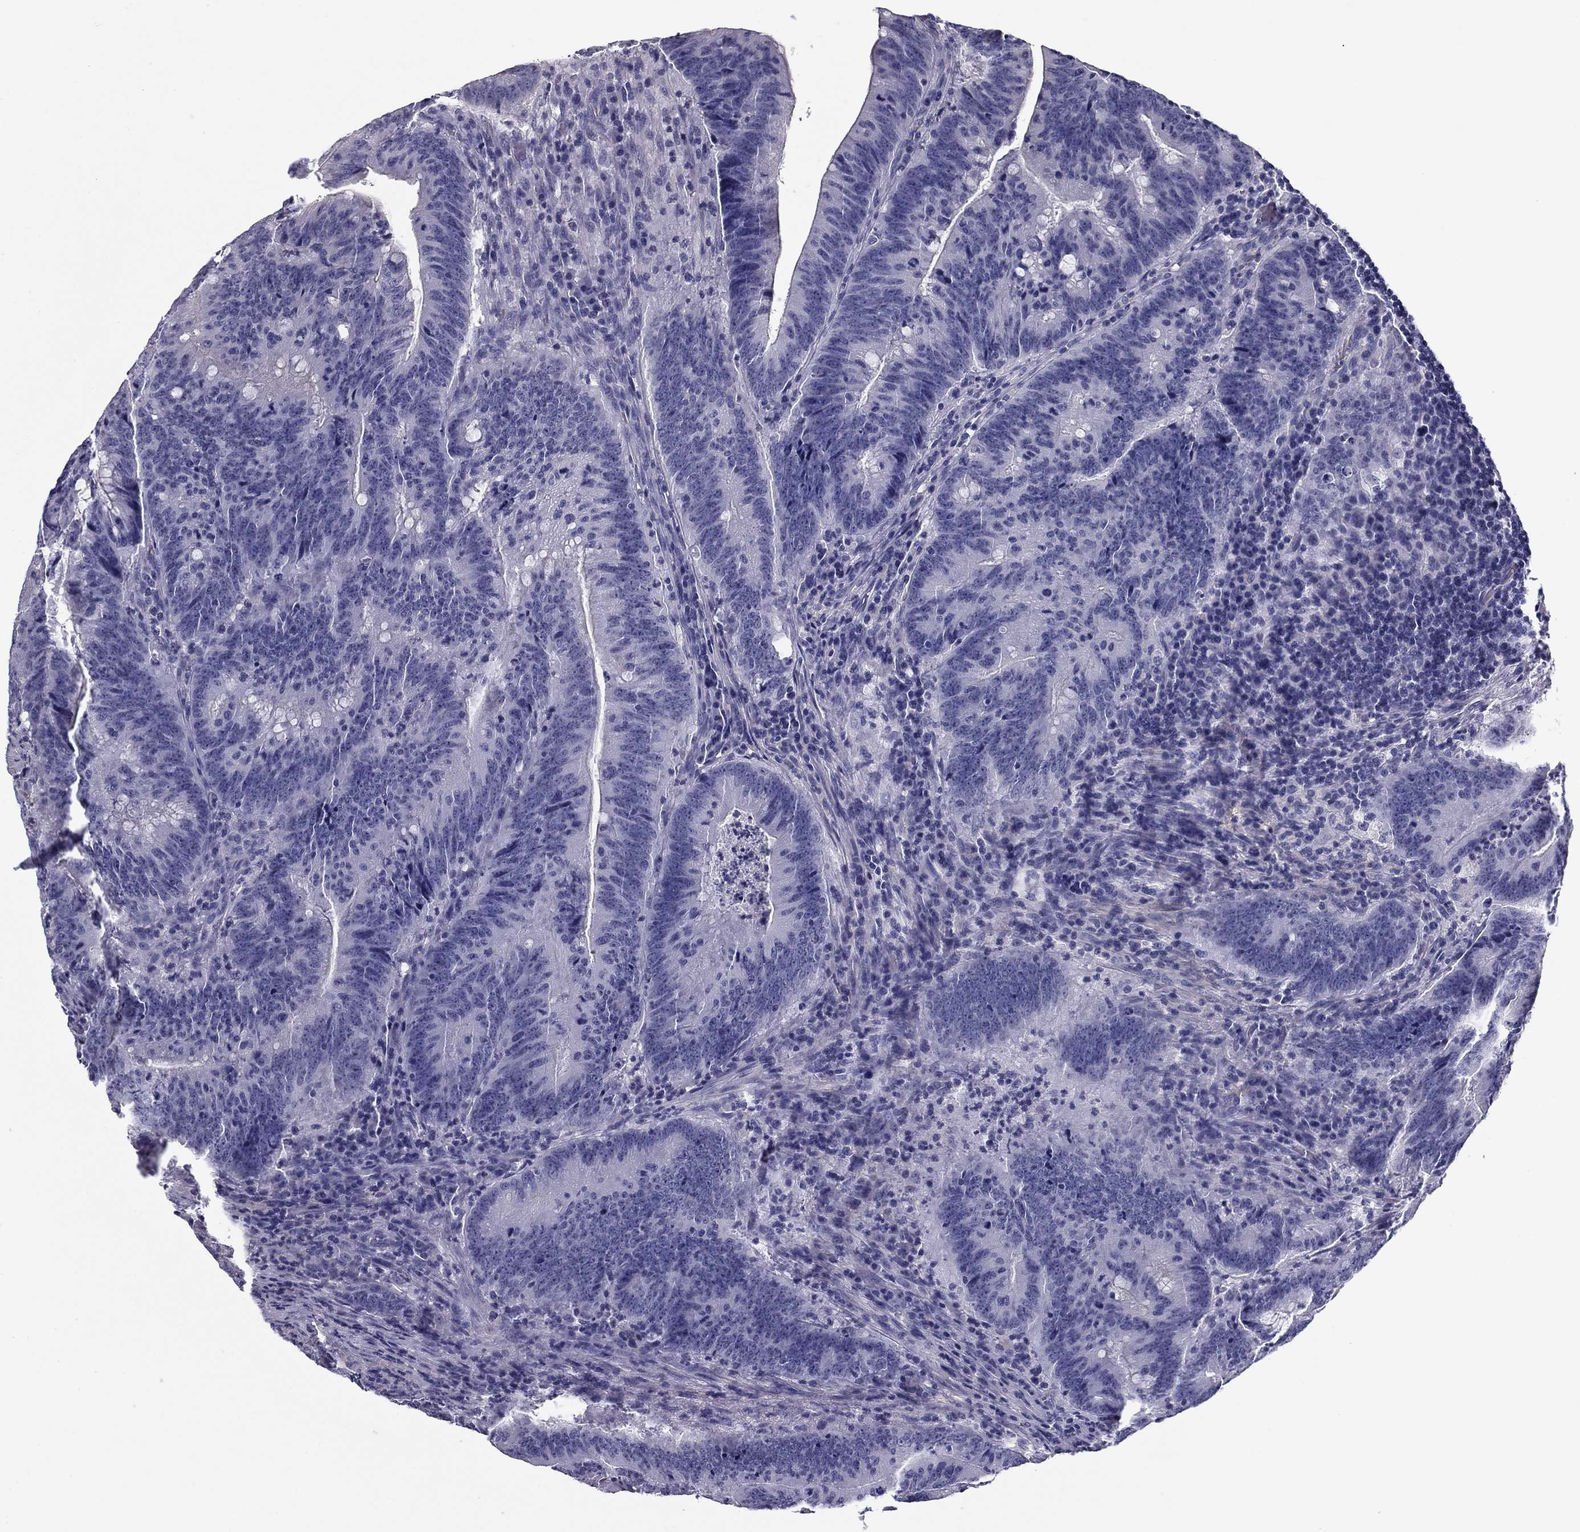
{"staining": {"intensity": "negative", "quantity": "none", "location": "none"}, "tissue": "colorectal cancer", "cell_type": "Tumor cells", "image_type": "cancer", "snomed": [{"axis": "morphology", "description": "Adenocarcinoma, NOS"}, {"axis": "topography", "description": "Colon"}], "caption": "Immunohistochemistry image of human adenocarcinoma (colorectal) stained for a protein (brown), which reveals no expression in tumor cells.", "gene": "FLNC", "patient": {"sex": "female", "age": 87}}